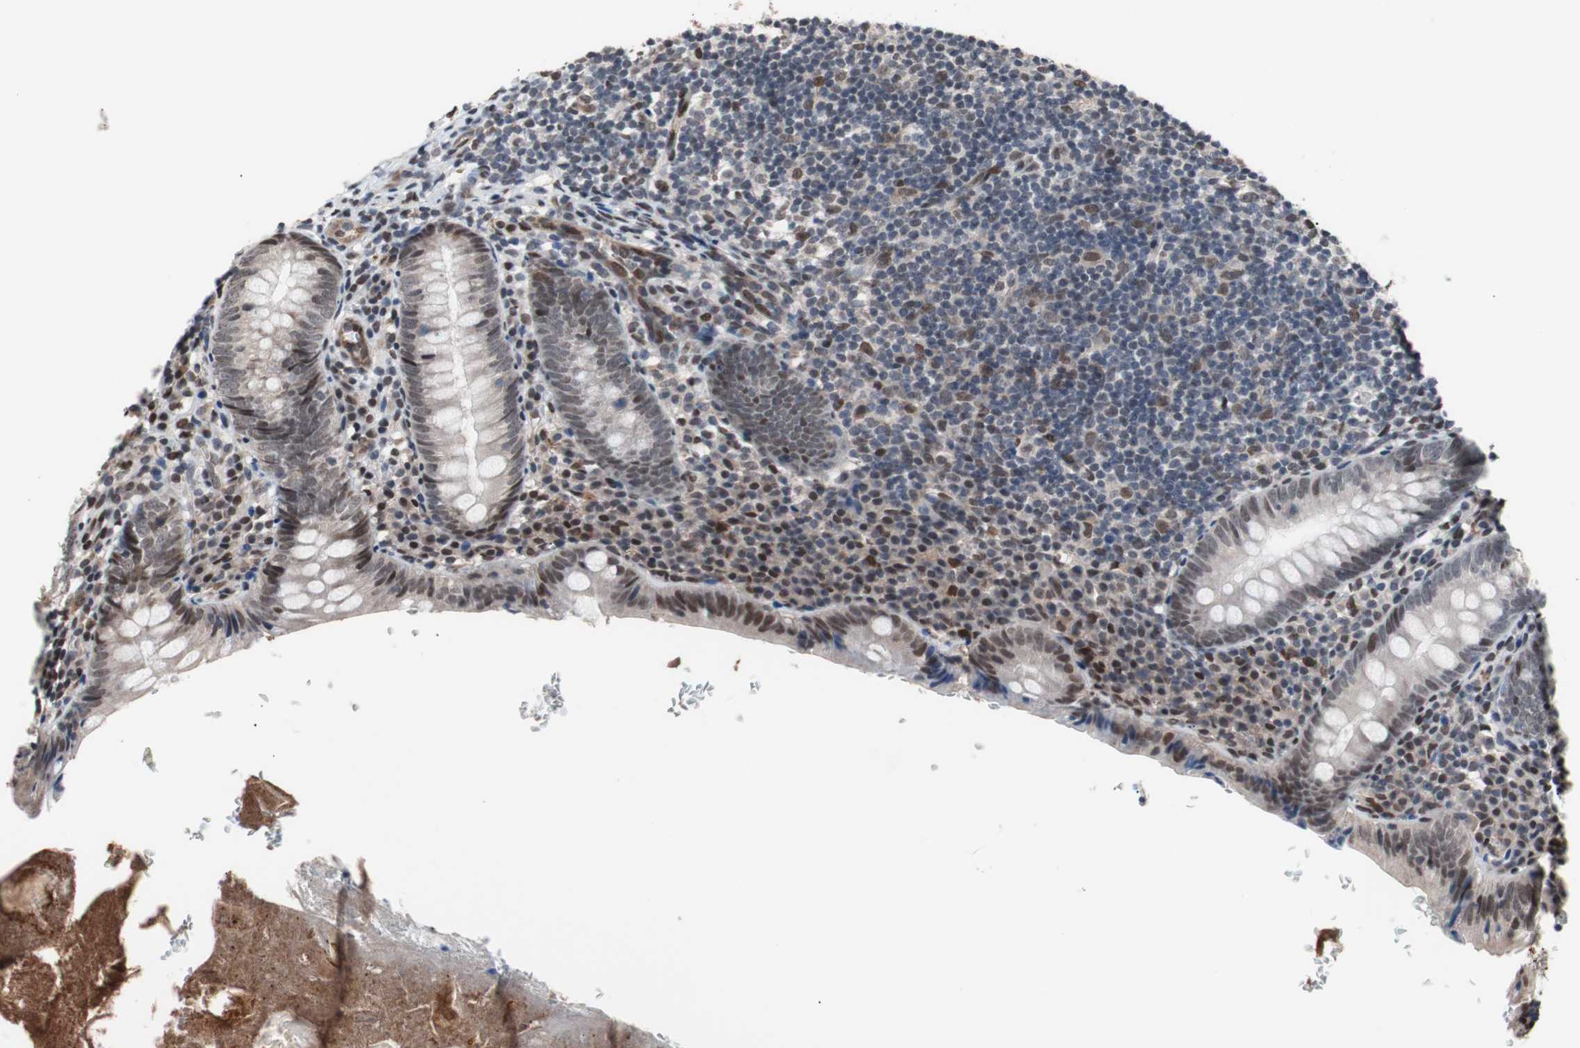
{"staining": {"intensity": "moderate", "quantity": ">75%", "location": "cytoplasmic/membranous,nuclear"}, "tissue": "appendix", "cell_type": "Glandular cells", "image_type": "normal", "snomed": [{"axis": "morphology", "description": "Normal tissue, NOS"}, {"axis": "topography", "description": "Appendix"}], "caption": "Immunohistochemistry staining of unremarkable appendix, which demonstrates medium levels of moderate cytoplasmic/membranous,nuclear positivity in approximately >75% of glandular cells indicating moderate cytoplasmic/membranous,nuclear protein expression. The staining was performed using DAB (brown) for protein detection and nuclei were counterstained in hematoxylin (blue).", "gene": "POGZ", "patient": {"sex": "female", "age": 10}}